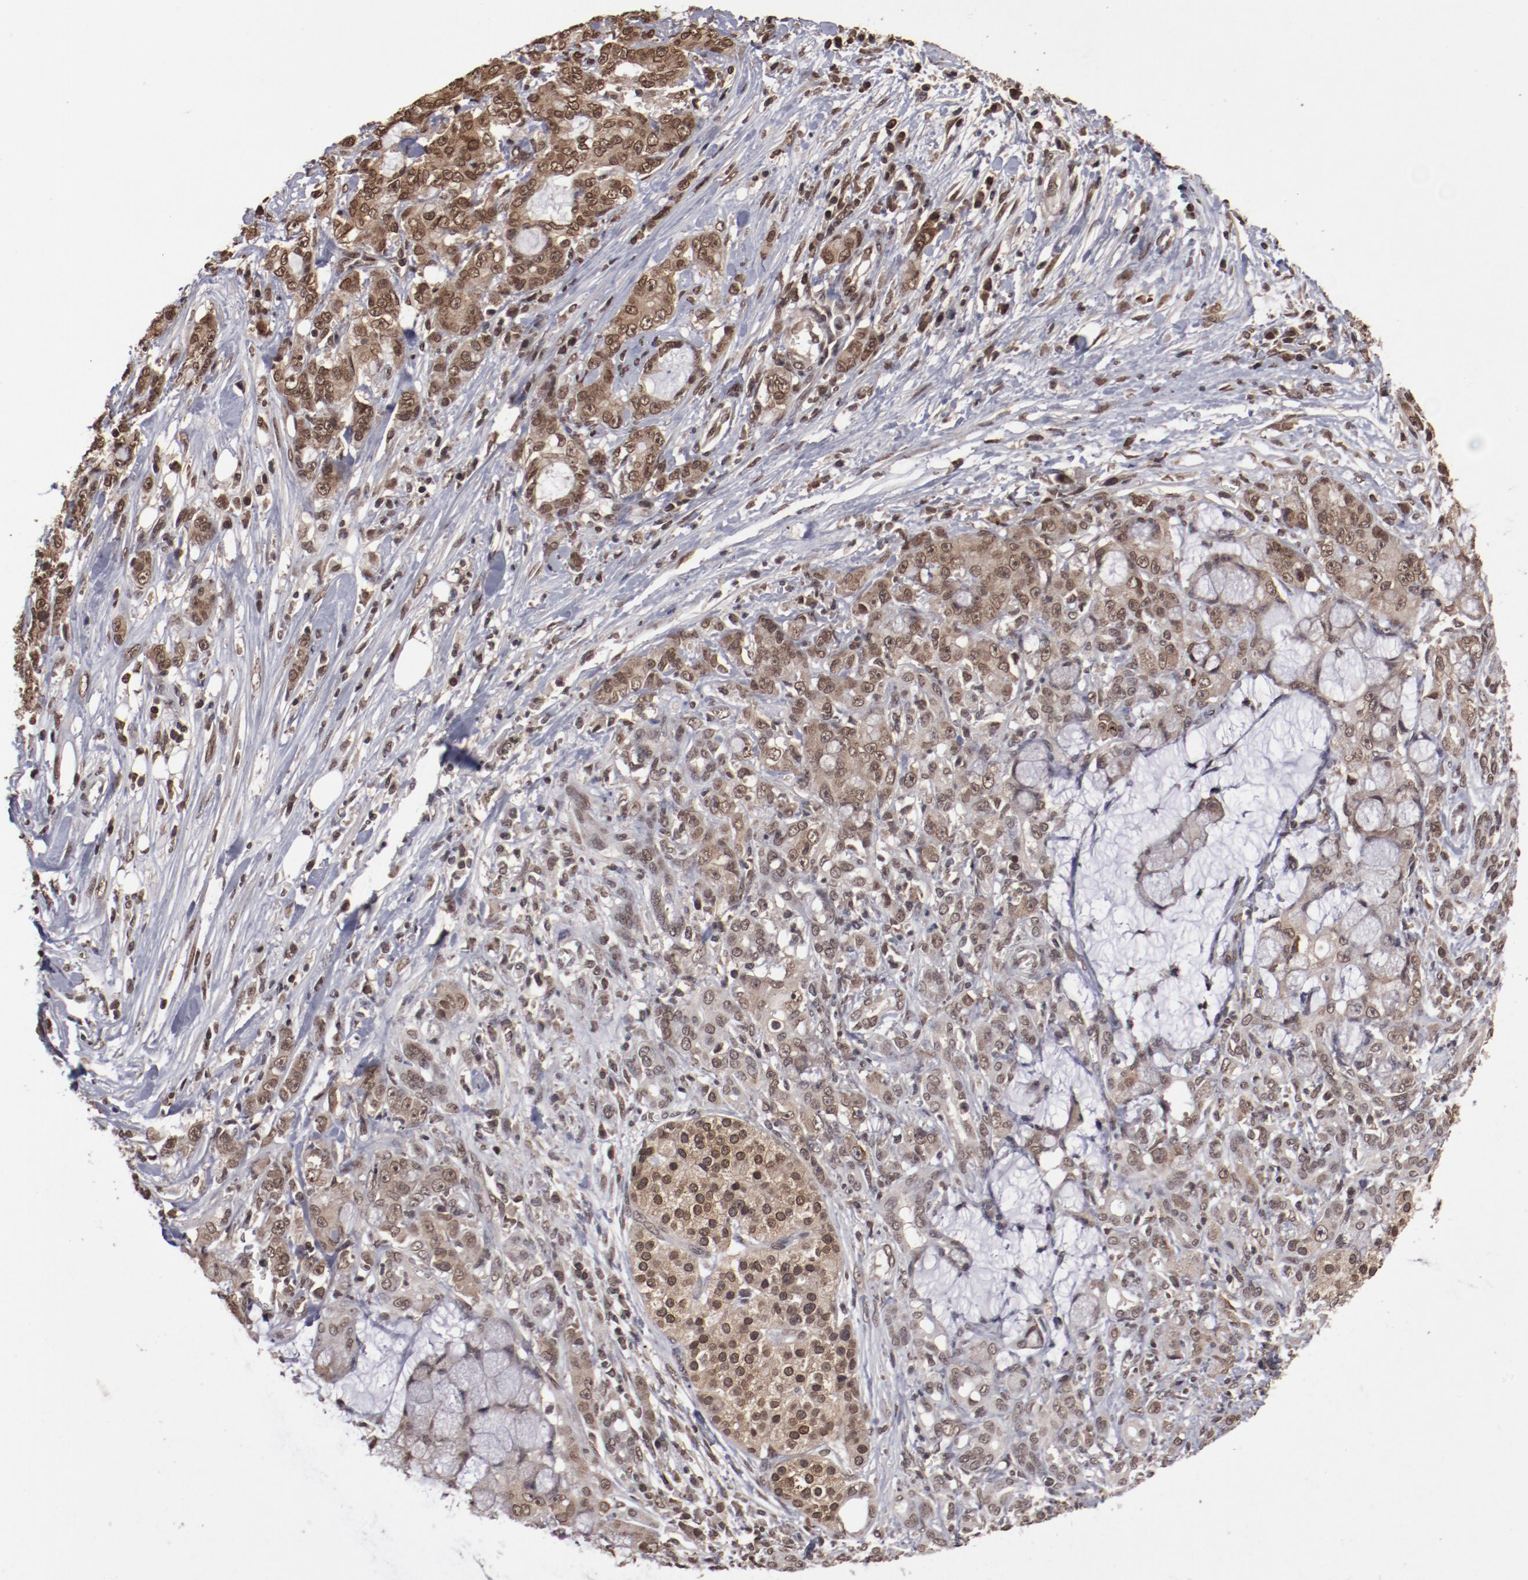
{"staining": {"intensity": "moderate", "quantity": ">75%", "location": "nuclear"}, "tissue": "pancreatic cancer", "cell_type": "Tumor cells", "image_type": "cancer", "snomed": [{"axis": "morphology", "description": "Adenocarcinoma, NOS"}, {"axis": "topography", "description": "Pancreas"}], "caption": "DAB immunohistochemical staining of human pancreatic cancer (adenocarcinoma) exhibits moderate nuclear protein staining in approximately >75% of tumor cells. (Stains: DAB (3,3'-diaminobenzidine) in brown, nuclei in blue, Microscopy: brightfield microscopy at high magnification).", "gene": "AKT1", "patient": {"sex": "female", "age": 73}}